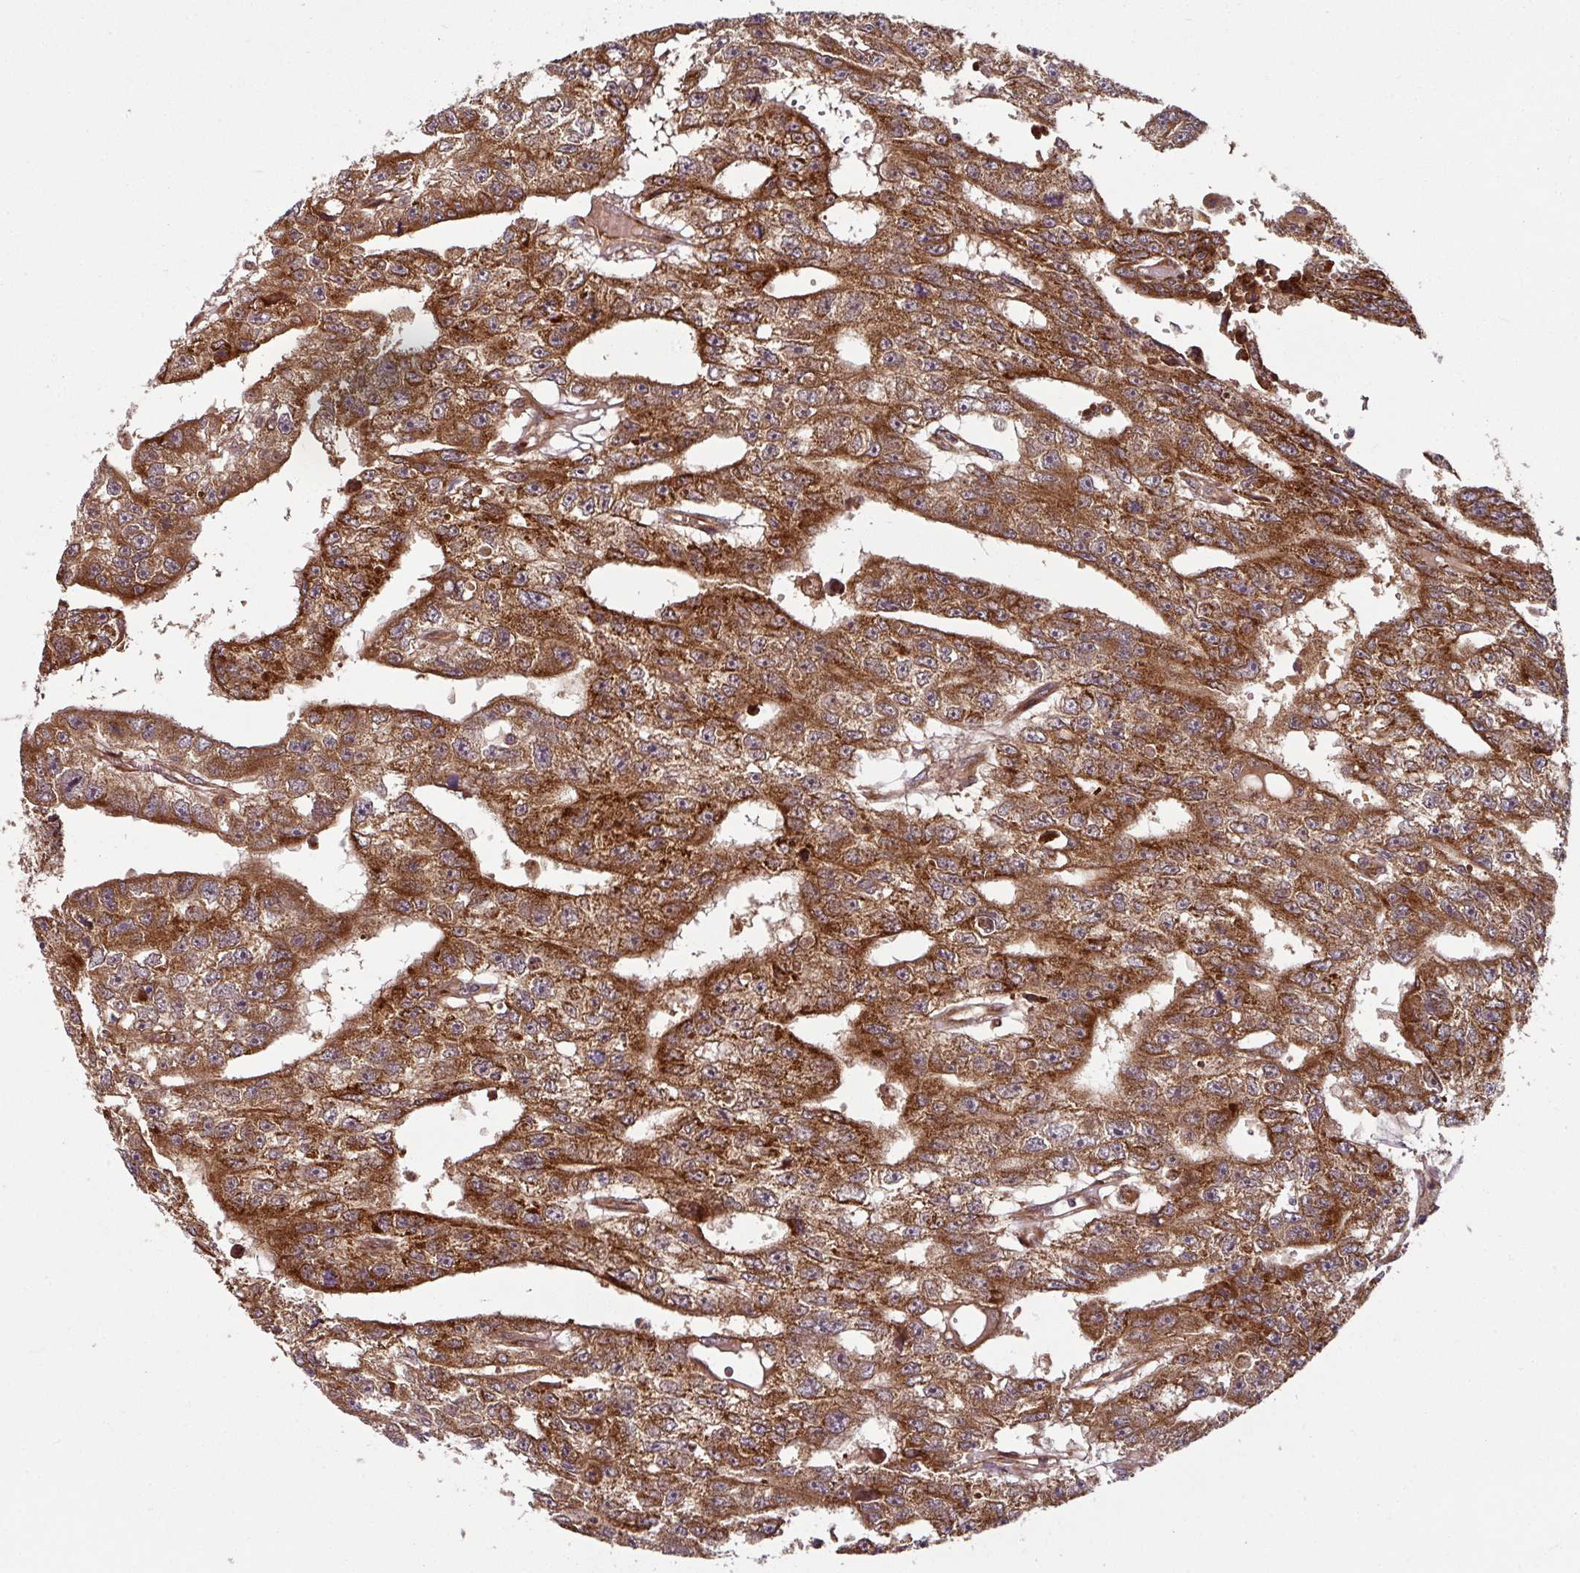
{"staining": {"intensity": "strong", "quantity": ">75%", "location": "cytoplasmic/membranous"}, "tissue": "testis cancer", "cell_type": "Tumor cells", "image_type": "cancer", "snomed": [{"axis": "morphology", "description": "Carcinoma, Embryonal, NOS"}, {"axis": "topography", "description": "Testis"}], "caption": "Testis embryonal carcinoma was stained to show a protein in brown. There is high levels of strong cytoplasmic/membranous expression in about >75% of tumor cells. Using DAB (3,3'-diaminobenzidine) (brown) and hematoxylin (blue) stains, captured at high magnification using brightfield microscopy.", "gene": "RAB5A", "patient": {"sex": "male", "age": 20}}